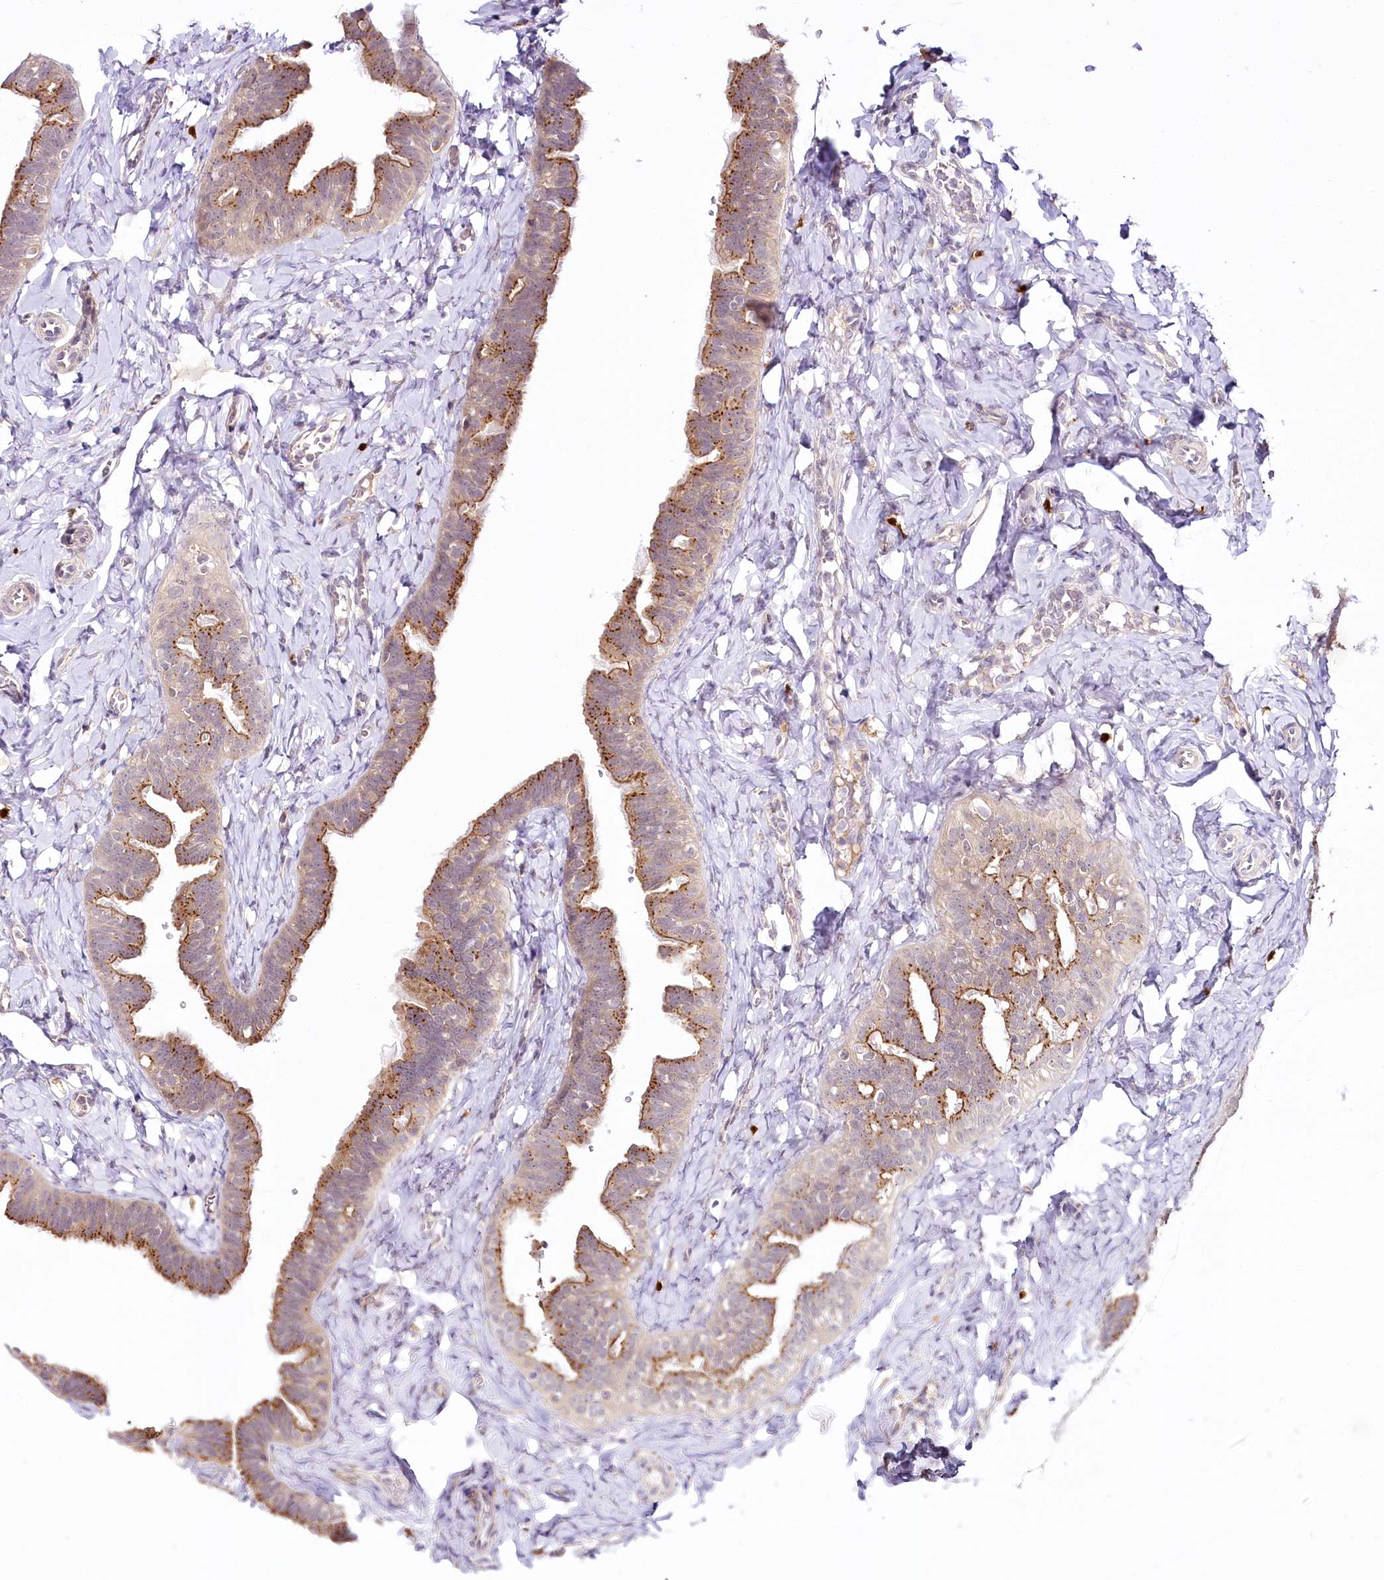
{"staining": {"intensity": "moderate", "quantity": ">75%", "location": "cytoplasmic/membranous"}, "tissue": "fallopian tube", "cell_type": "Glandular cells", "image_type": "normal", "snomed": [{"axis": "morphology", "description": "Normal tissue, NOS"}, {"axis": "topography", "description": "Fallopian tube"}], "caption": "Moderate cytoplasmic/membranous positivity is identified in approximately >75% of glandular cells in unremarkable fallopian tube. (IHC, brightfield microscopy, high magnification).", "gene": "VWA5A", "patient": {"sex": "female", "age": 39}}